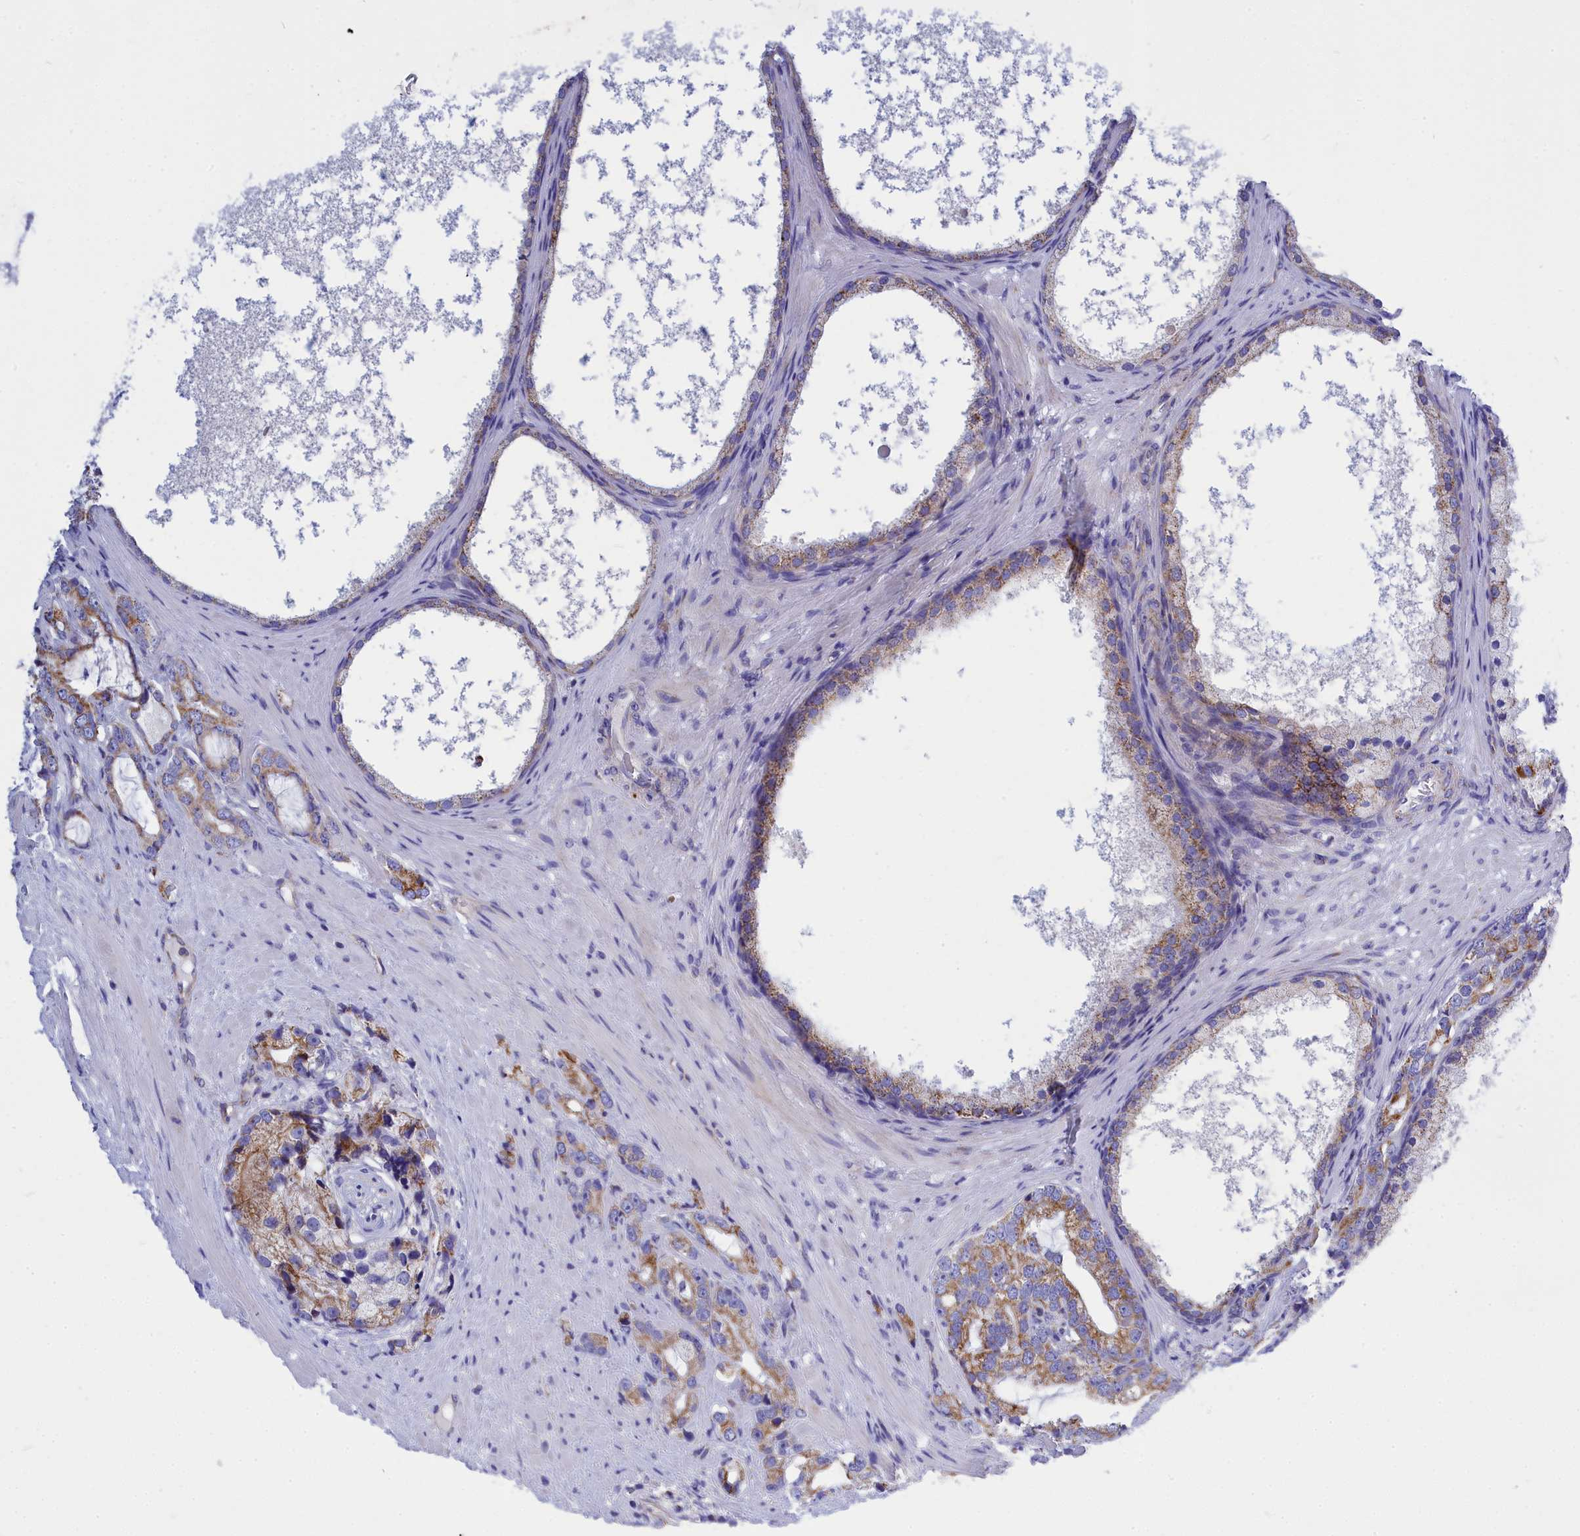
{"staining": {"intensity": "moderate", "quantity": ">75%", "location": "cytoplasmic/membranous"}, "tissue": "prostate cancer", "cell_type": "Tumor cells", "image_type": "cancer", "snomed": [{"axis": "morphology", "description": "Adenocarcinoma, High grade"}, {"axis": "topography", "description": "Prostate"}], "caption": "This micrograph shows immunohistochemistry staining of human prostate cancer, with medium moderate cytoplasmic/membranous staining in about >75% of tumor cells.", "gene": "CCRL2", "patient": {"sex": "male", "age": 75}}